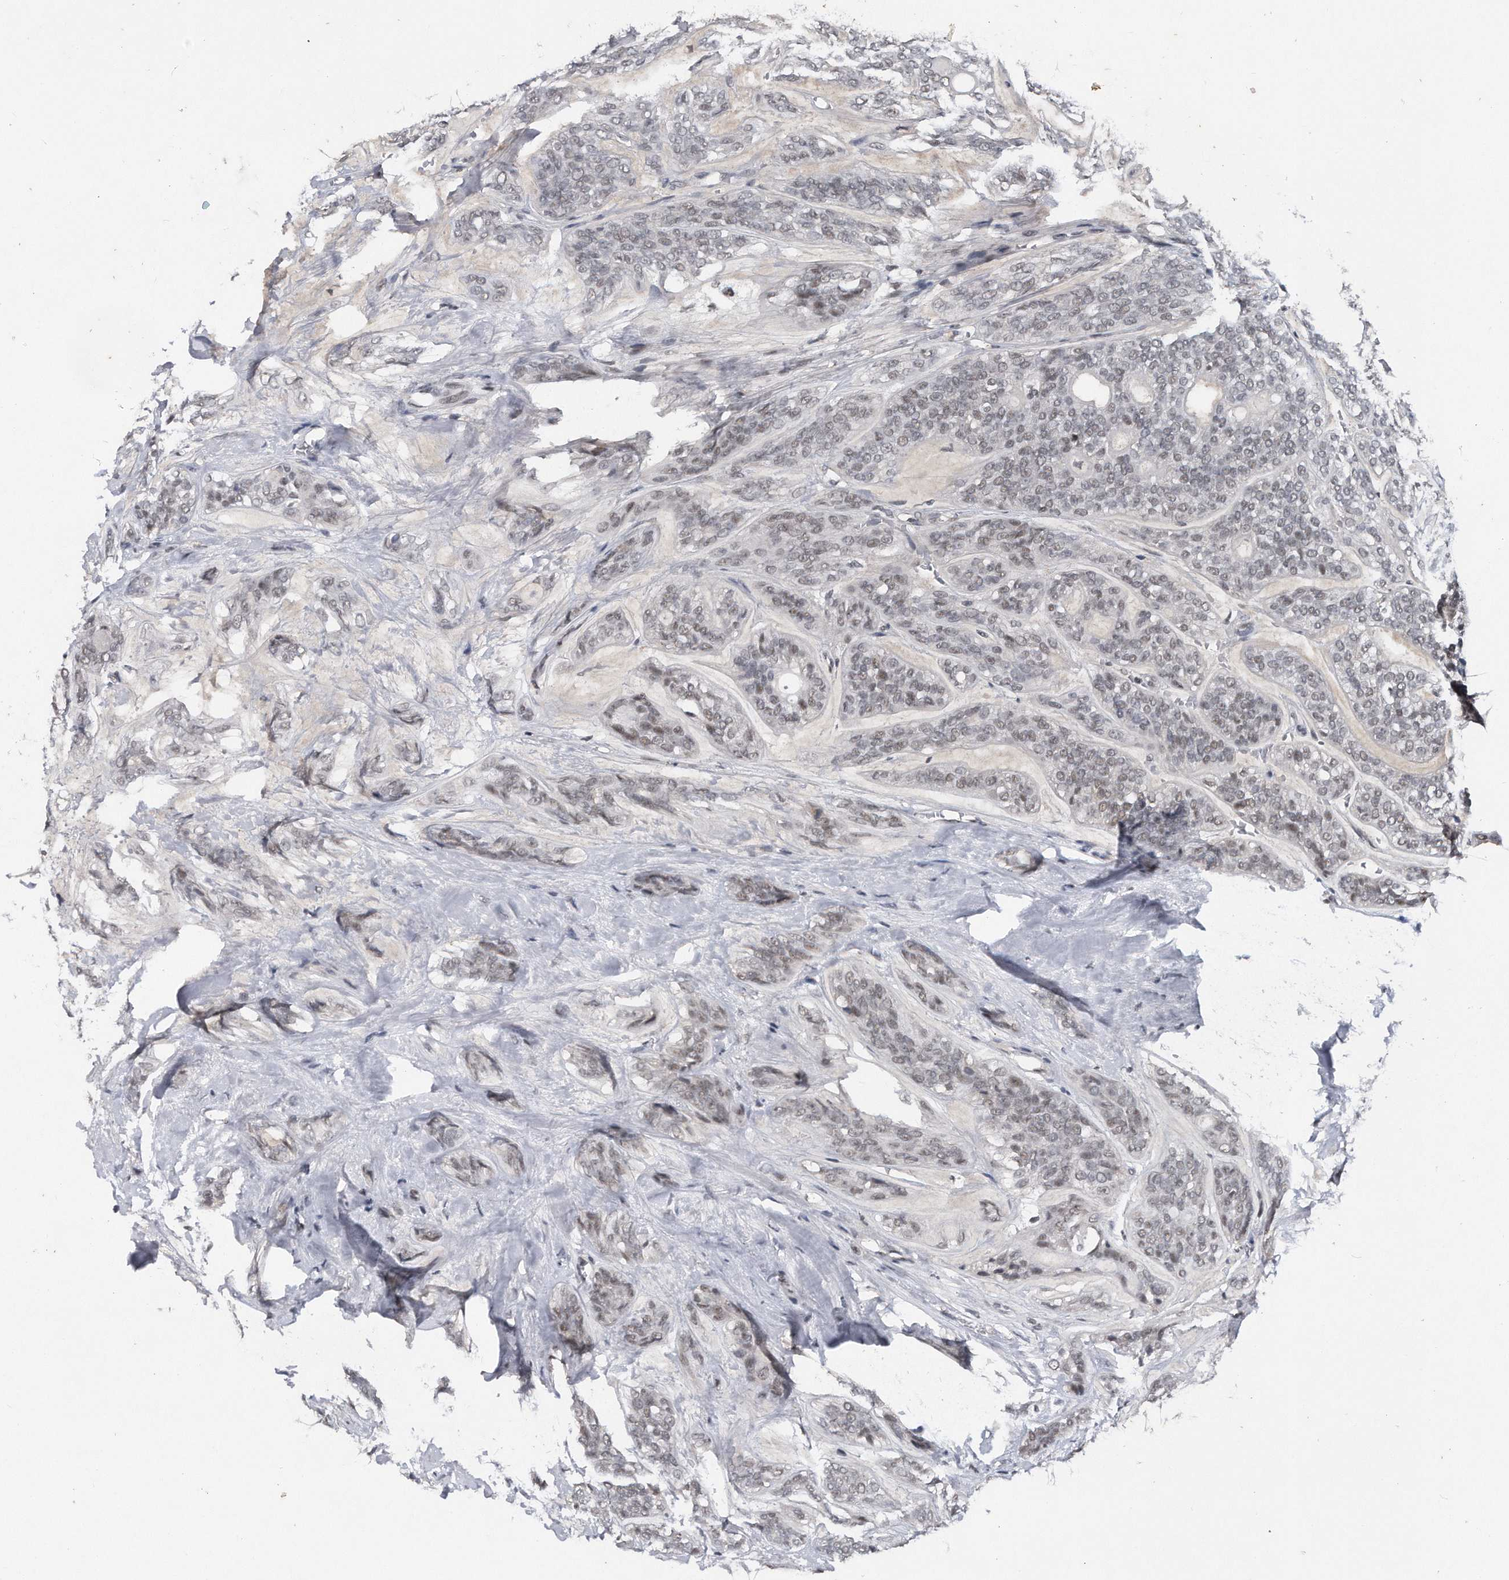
{"staining": {"intensity": "weak", "quantity": "<25%", "location": "nuclear"}, "tissue": "head and neck cancer", "cell_type": "Tumor cells", "image_type": "cancer", "snomed": [{"axis": "morphology", "description": "Adenocarcinoma, NOS"}, {"axis": "topography", "description": "Head-Neck"}], "caption": "Immunohistochemical staining of adenocarcinoma (head and neck) reveals no significant positivity in tumor cells. The staining is performed using DAB brown chromogen with nuclei counter-stained in using hematoxylin.", "gene": "VIRMA", "patient": {"sex": "male", "age": 66}}